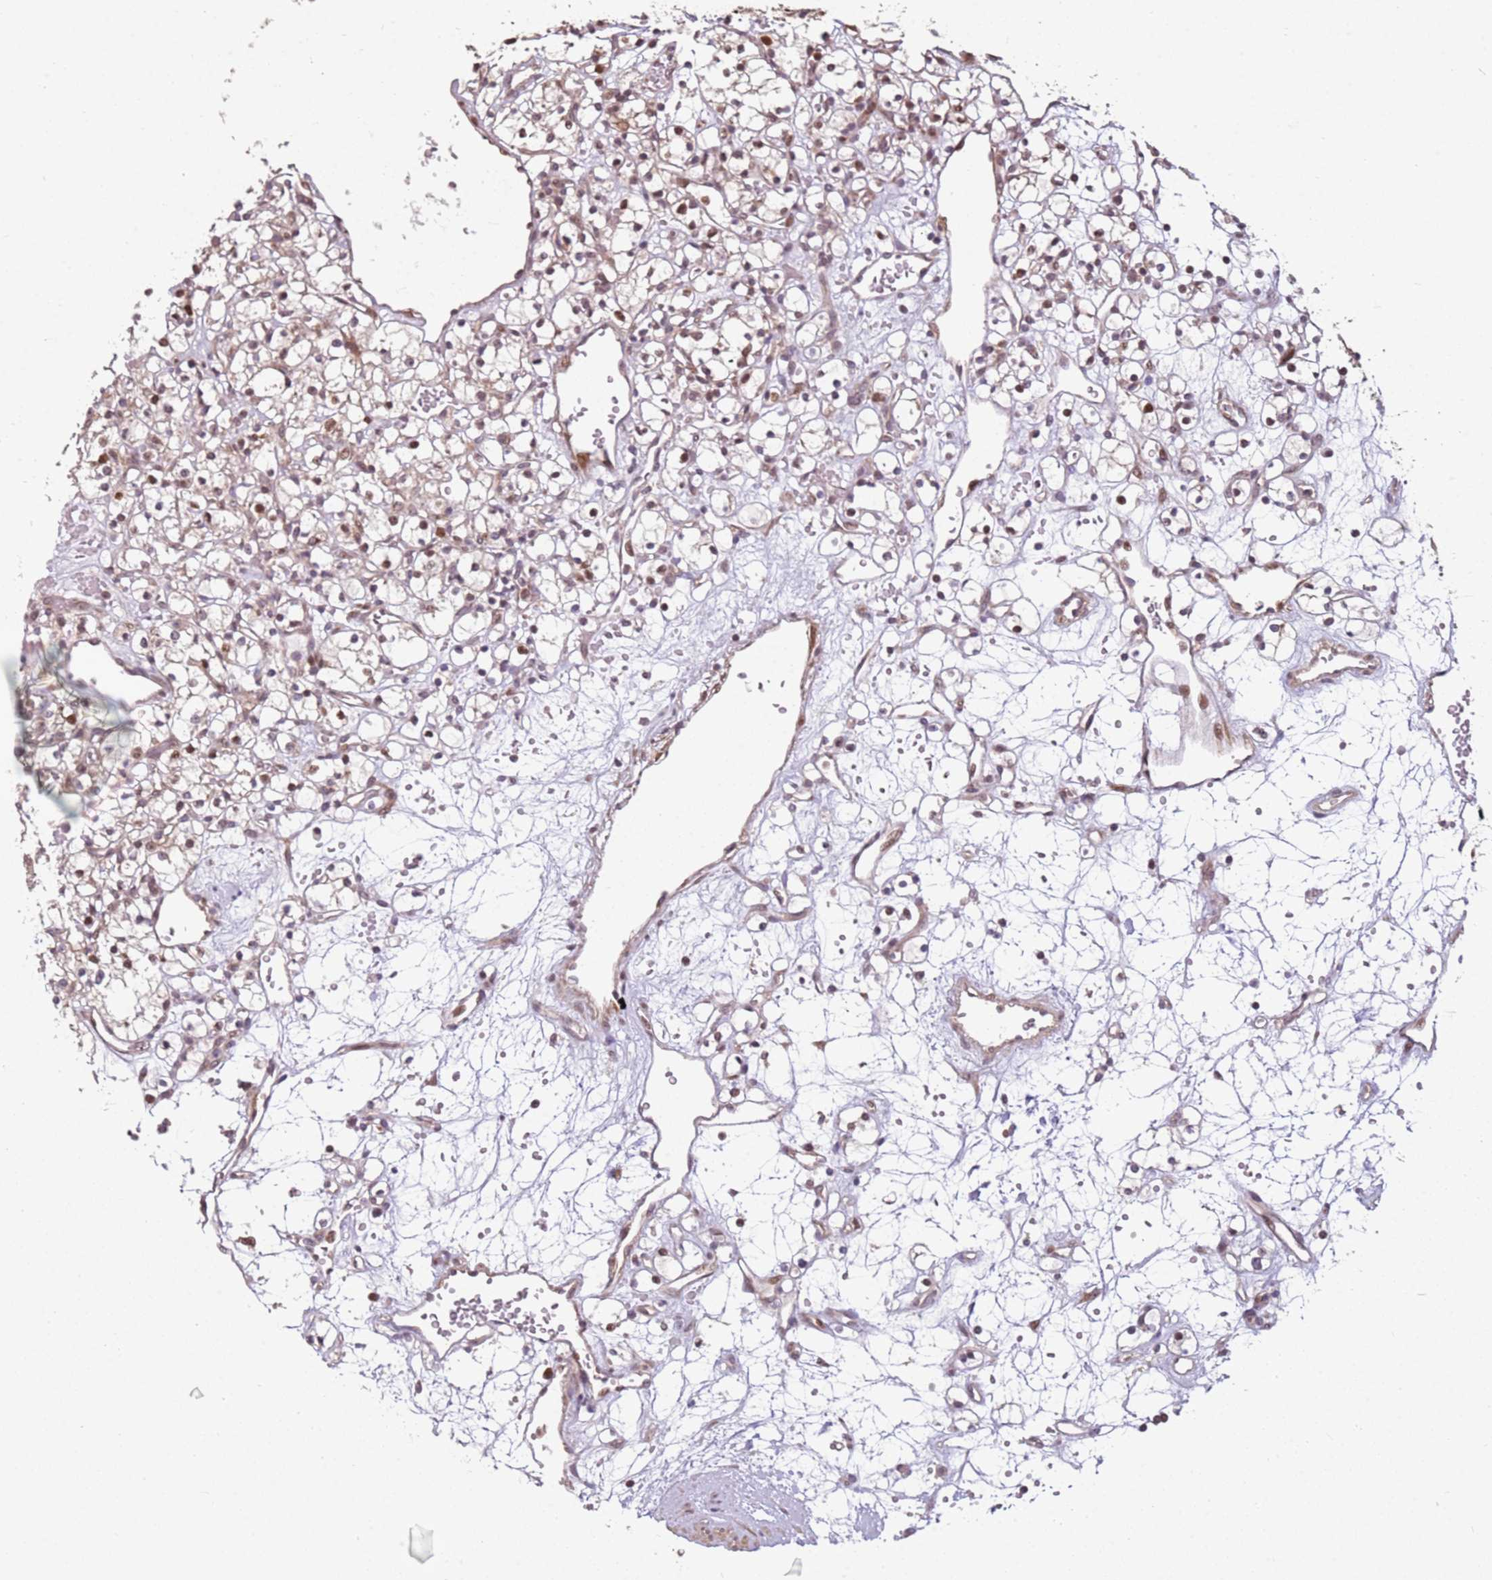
{"staining": {"intensity": "moderate", "quantity": ">75%", "location": "cytoplasmic/membranous,nuclear"}, "tissue": "renal cancer", "cell_type": "Tumor cells", "image_type": "cancer", "snomed": [{"axis": "morphology", "description": "Adenocarcinoma, NOS"}, {"axis": "topography", "description": "Kidney"}], "caption": "DAB (3,3'-diaminobenzidine) immunohistochemical staining of human adenocarcinoma (renal) exhibits moderate cytoplasmic/membranous and nuclear protein staining in about >75% of tumor cells.", "gene": "CHURC1", "patient": {"sex": "female", "age": 59}}